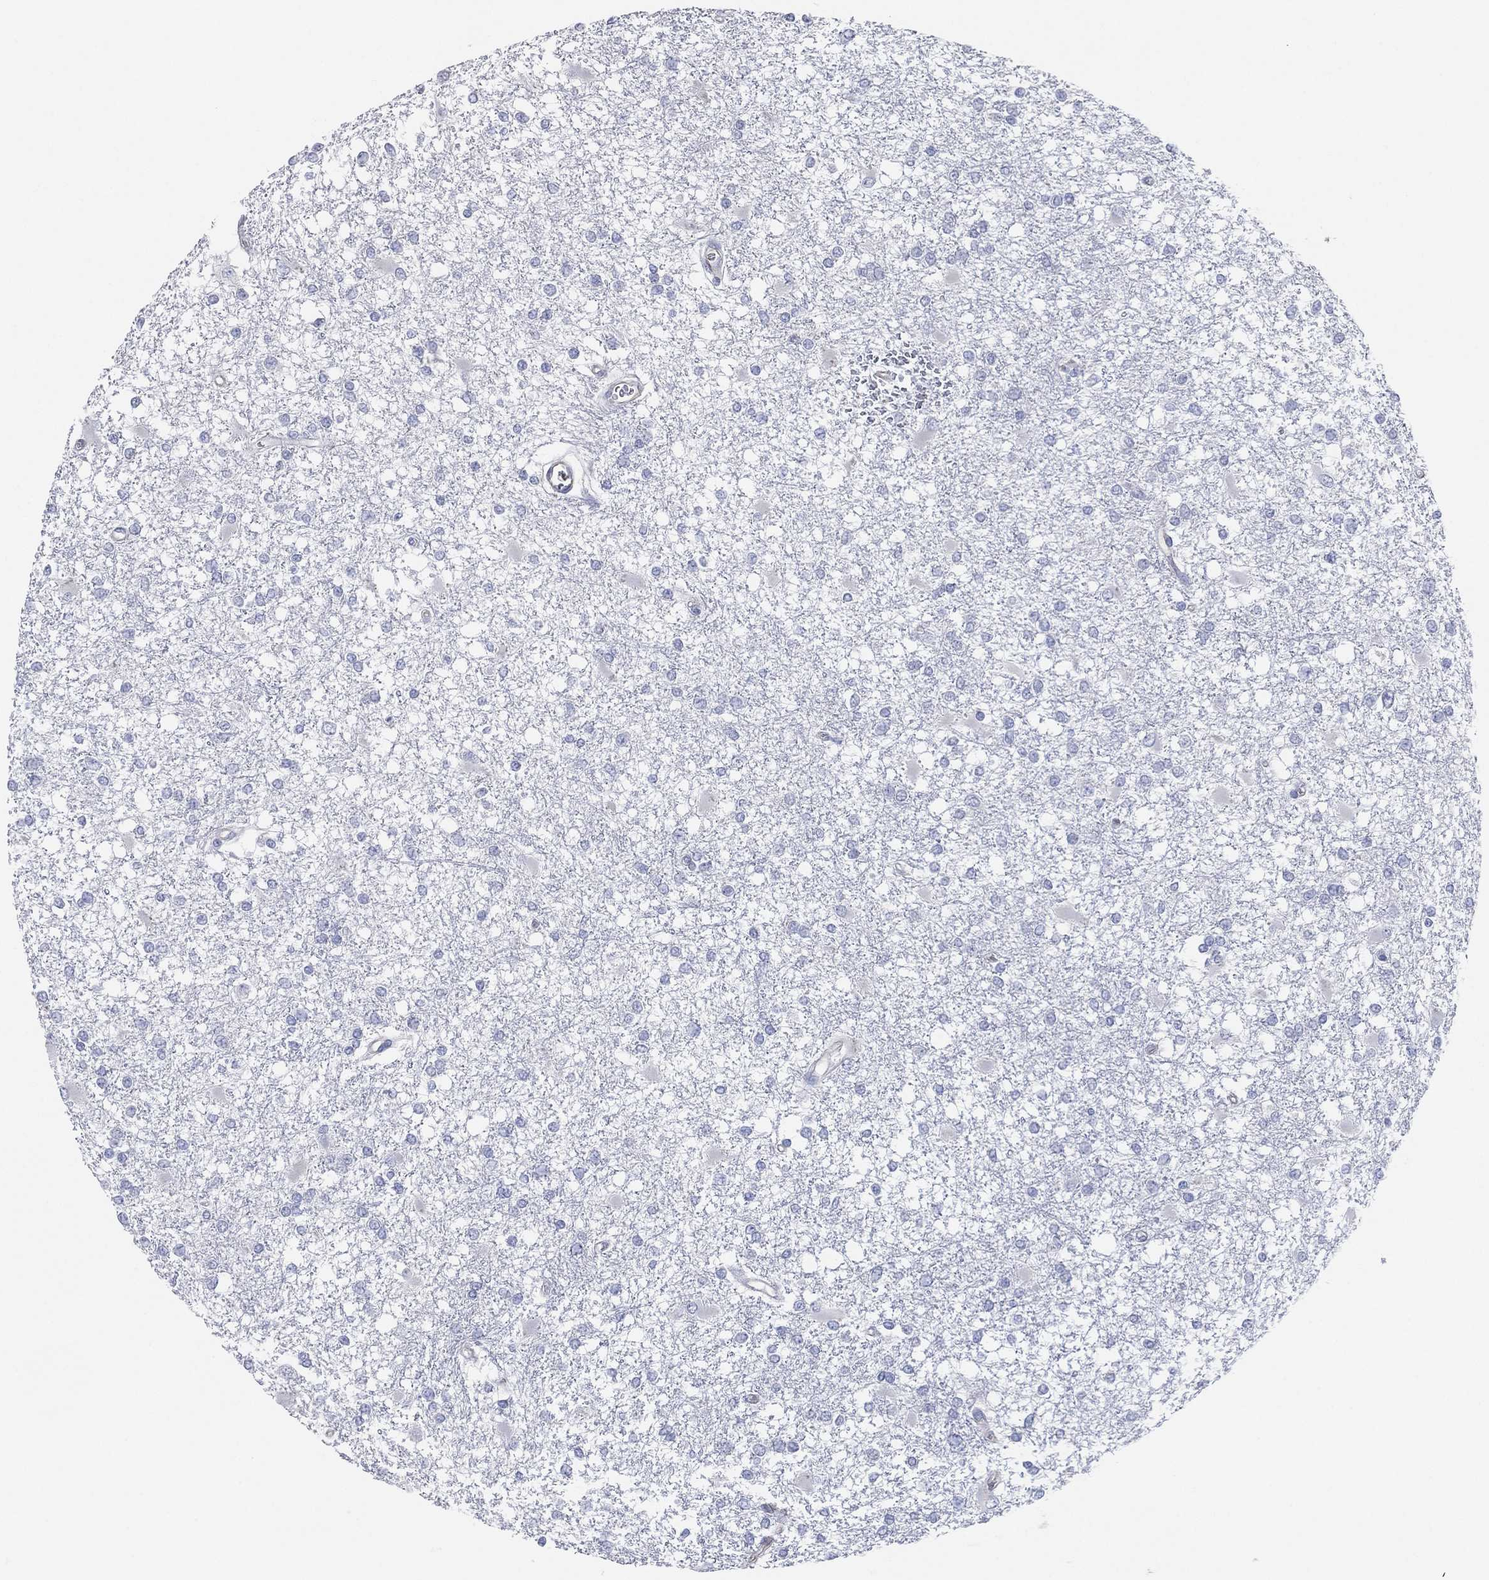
{"staining": {"intensity": "negative", "quantity": "none", "location": "none"}, "tissue": "glioma", "cell_type": "Tumor cells", "image_type": "cancer", "snomed": [{"axis": "morphology", "description": "Glioma, malignant, High grade"}, {"axis": "topography", "description": "Cerebral cortex"}], "caption": "Protein analysis of glioma demonstrates no significant positivity in tumor cells. (Stains: DAB immunohistochemistry (IHC) with hematoxylin counter stain, Microscopy: brightfield microscopy at high magnification).", "gene": "CFTR", "patient": {"sex": "male", "age": 79}}